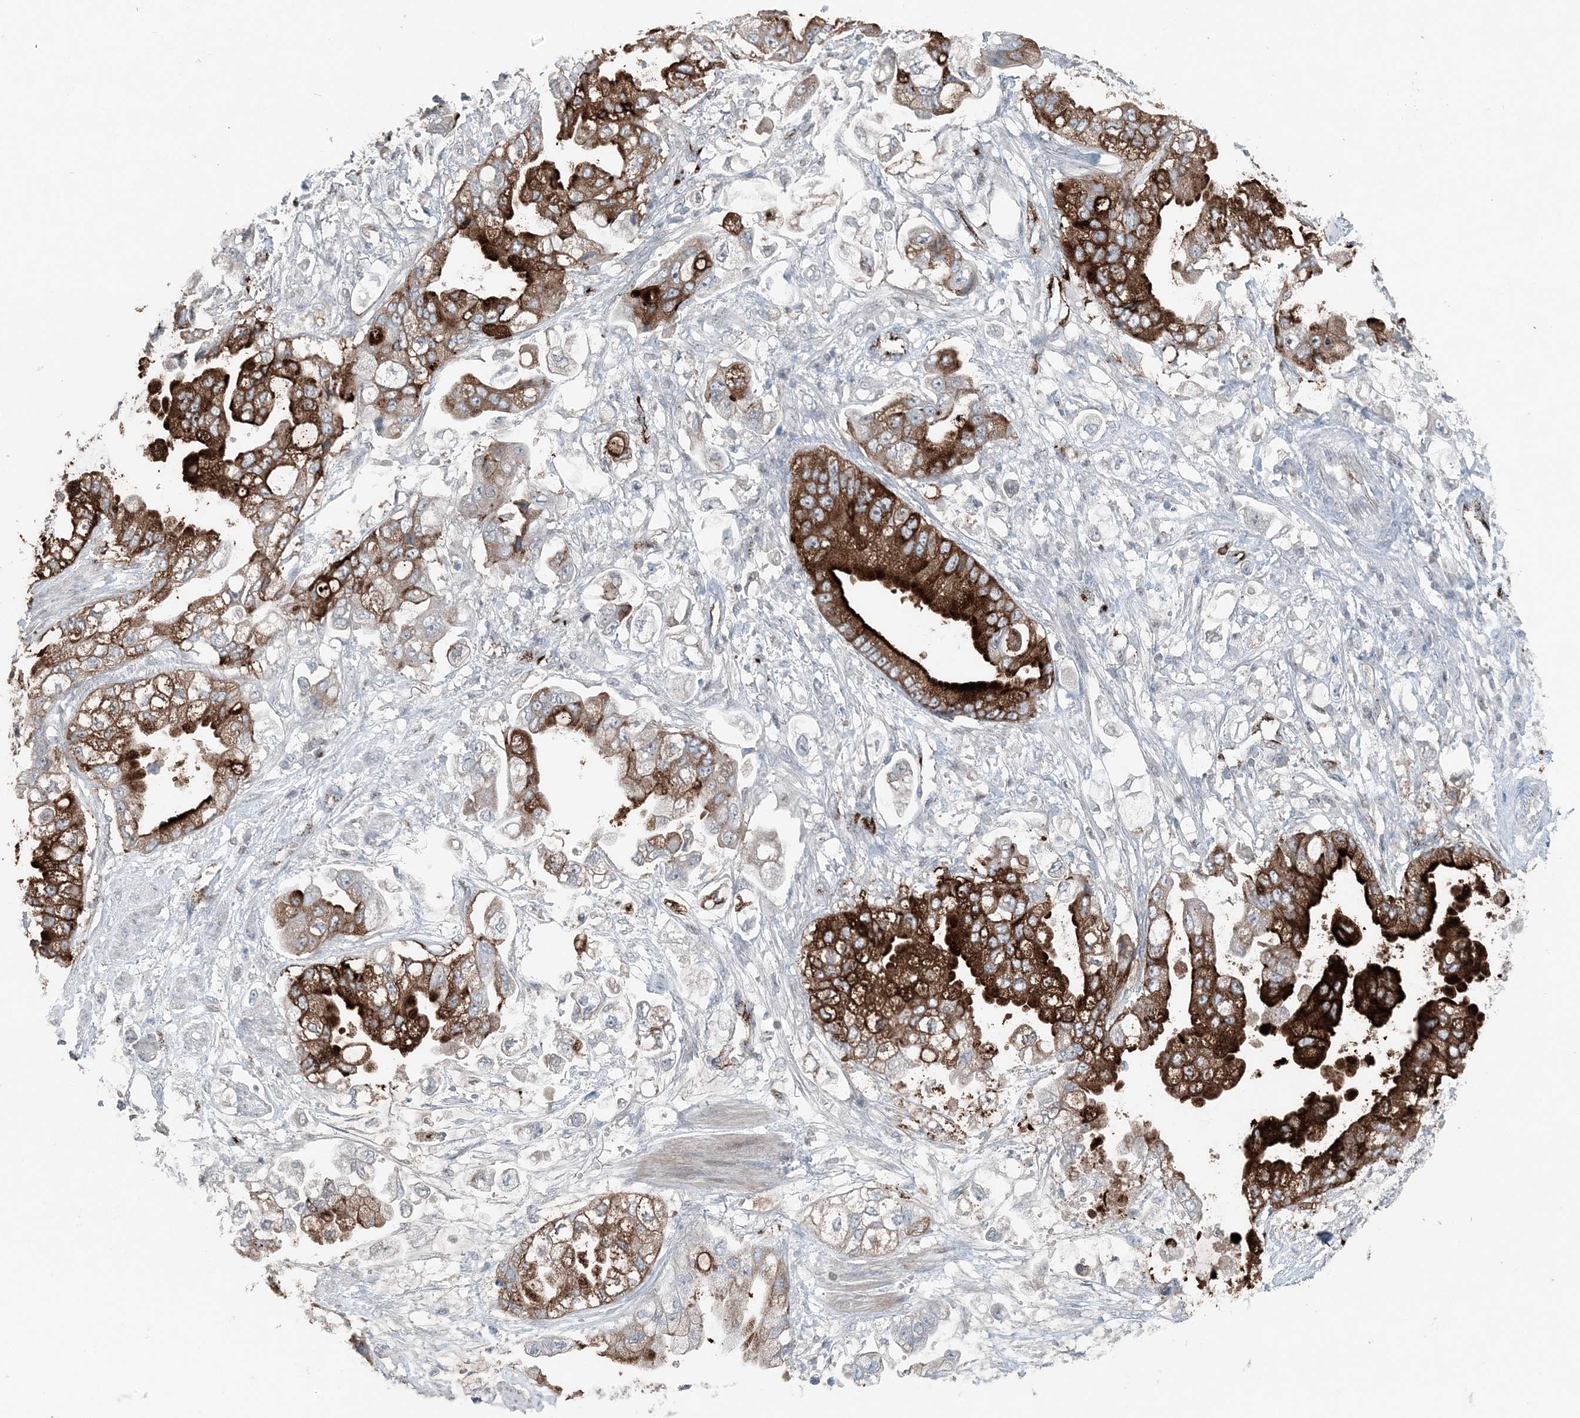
{"staining": {"intensity": "strong", "quantity": "25%-75%", "location": "cytoplasmic/membranous"}, "tissue": "stomach cancer", "cell_type": "Tumor cells", "image_type": "cancer", "snomed": [{"axis": "morphology", "description": "Adenocarcinoma, NOS"}, {"axis": "topography", "description": "Stomach"}], "caption": "An image of human adenocarcinoma (stomach) stained for a protein demonstrates strong cytoplasmic/membranous brown staining in tumor cells.", "gene": "ELOVL7", "patient": {"sex": "male", "age": 62}}